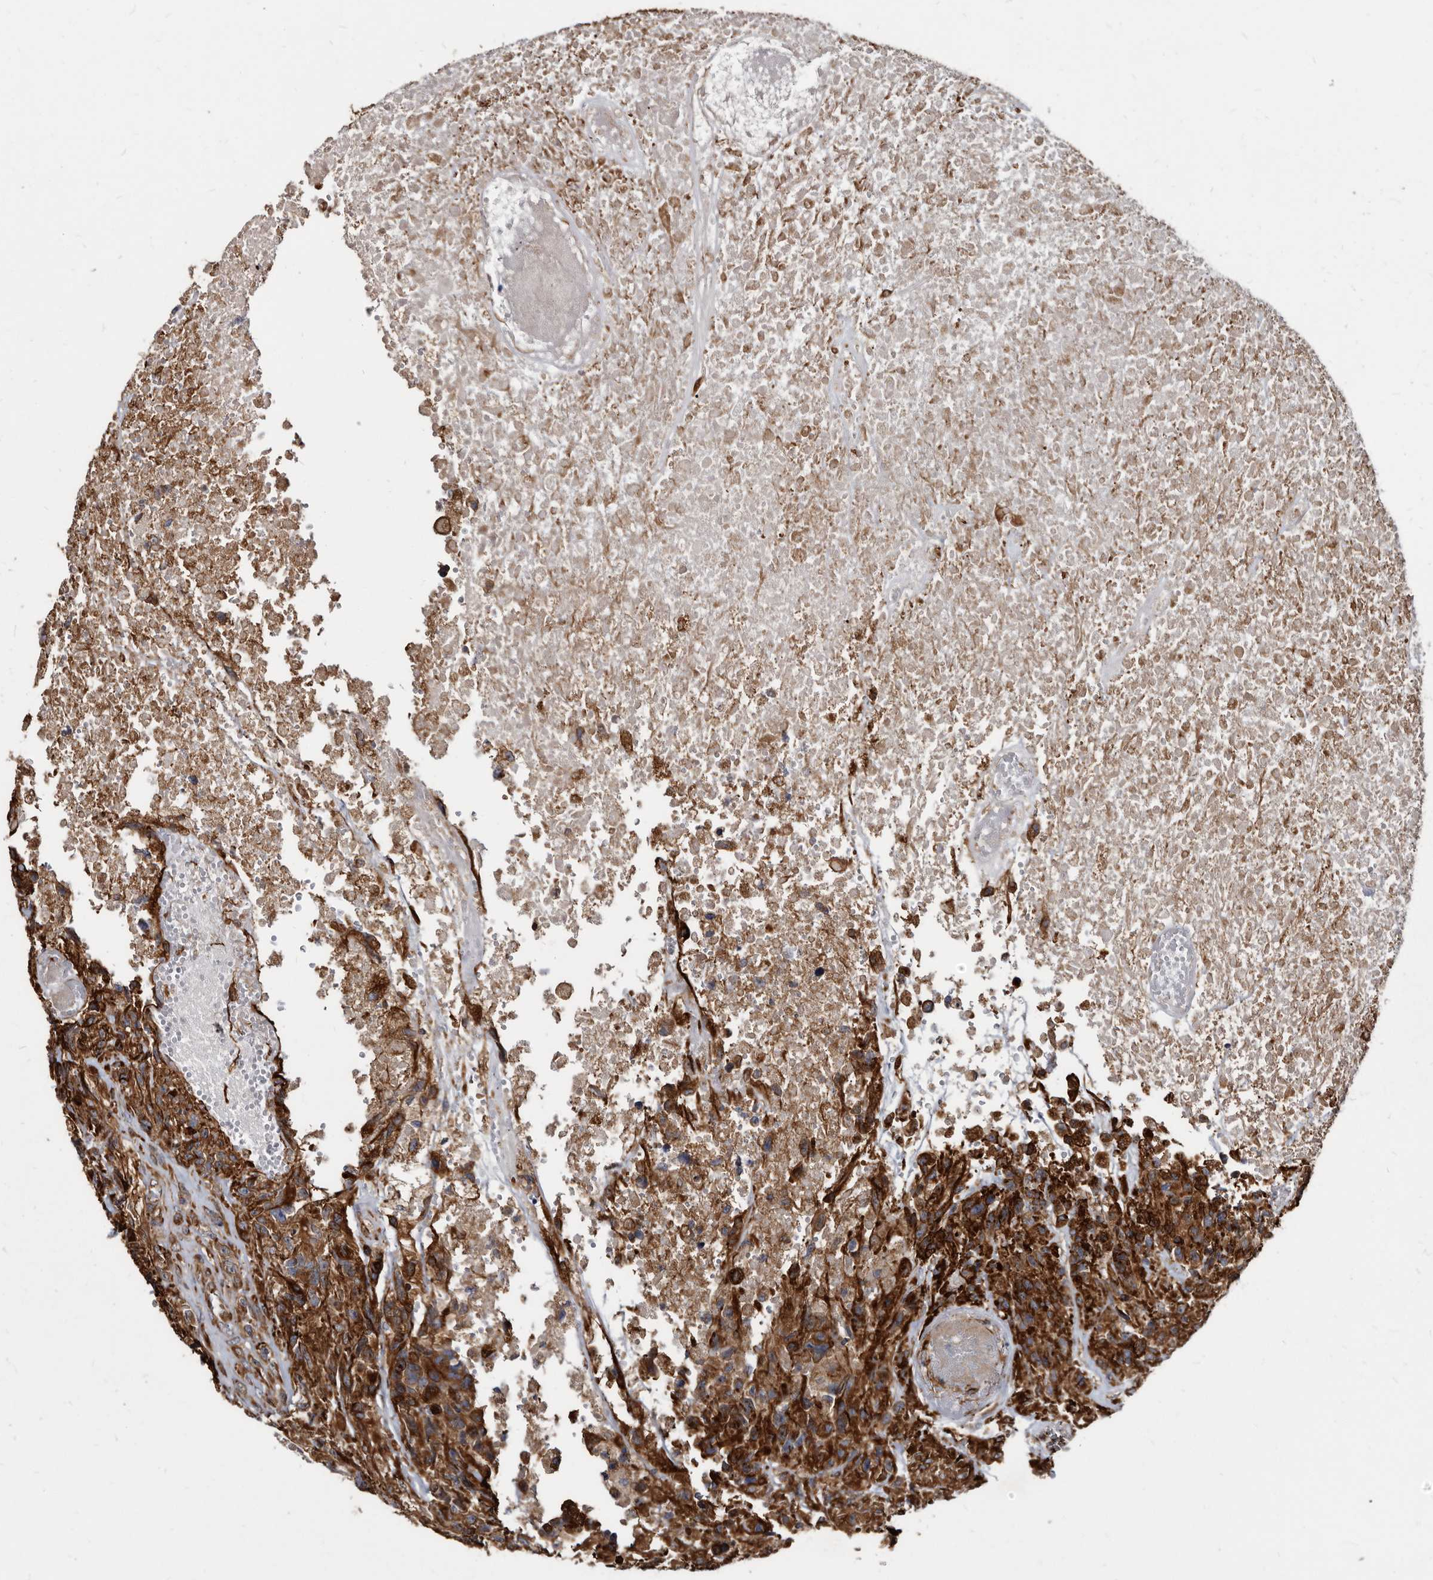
{"staining": {"intensity": "strong", "quantity": ">75%", "location": "cytoplasmic/membranous"}, "tissue": "glioma", "cell_type": "Tumor cells", "image_type": "cancer", "snomed": [{"axis": "morphology", "description": "Glioma, malignant, High grade"}, {"axis": "topography", "description": "Brain"}], "caption": "This image demonstrates high-grade glioma (malignant) stained with IHC to label a protein in brown. The cytoplasmic/membranous of tumor cells show strong positivity for the protein. Nuclei are counter-stained blue.", "gene": "KCTD20", "patient": {"sex": "male", "age": 69}}